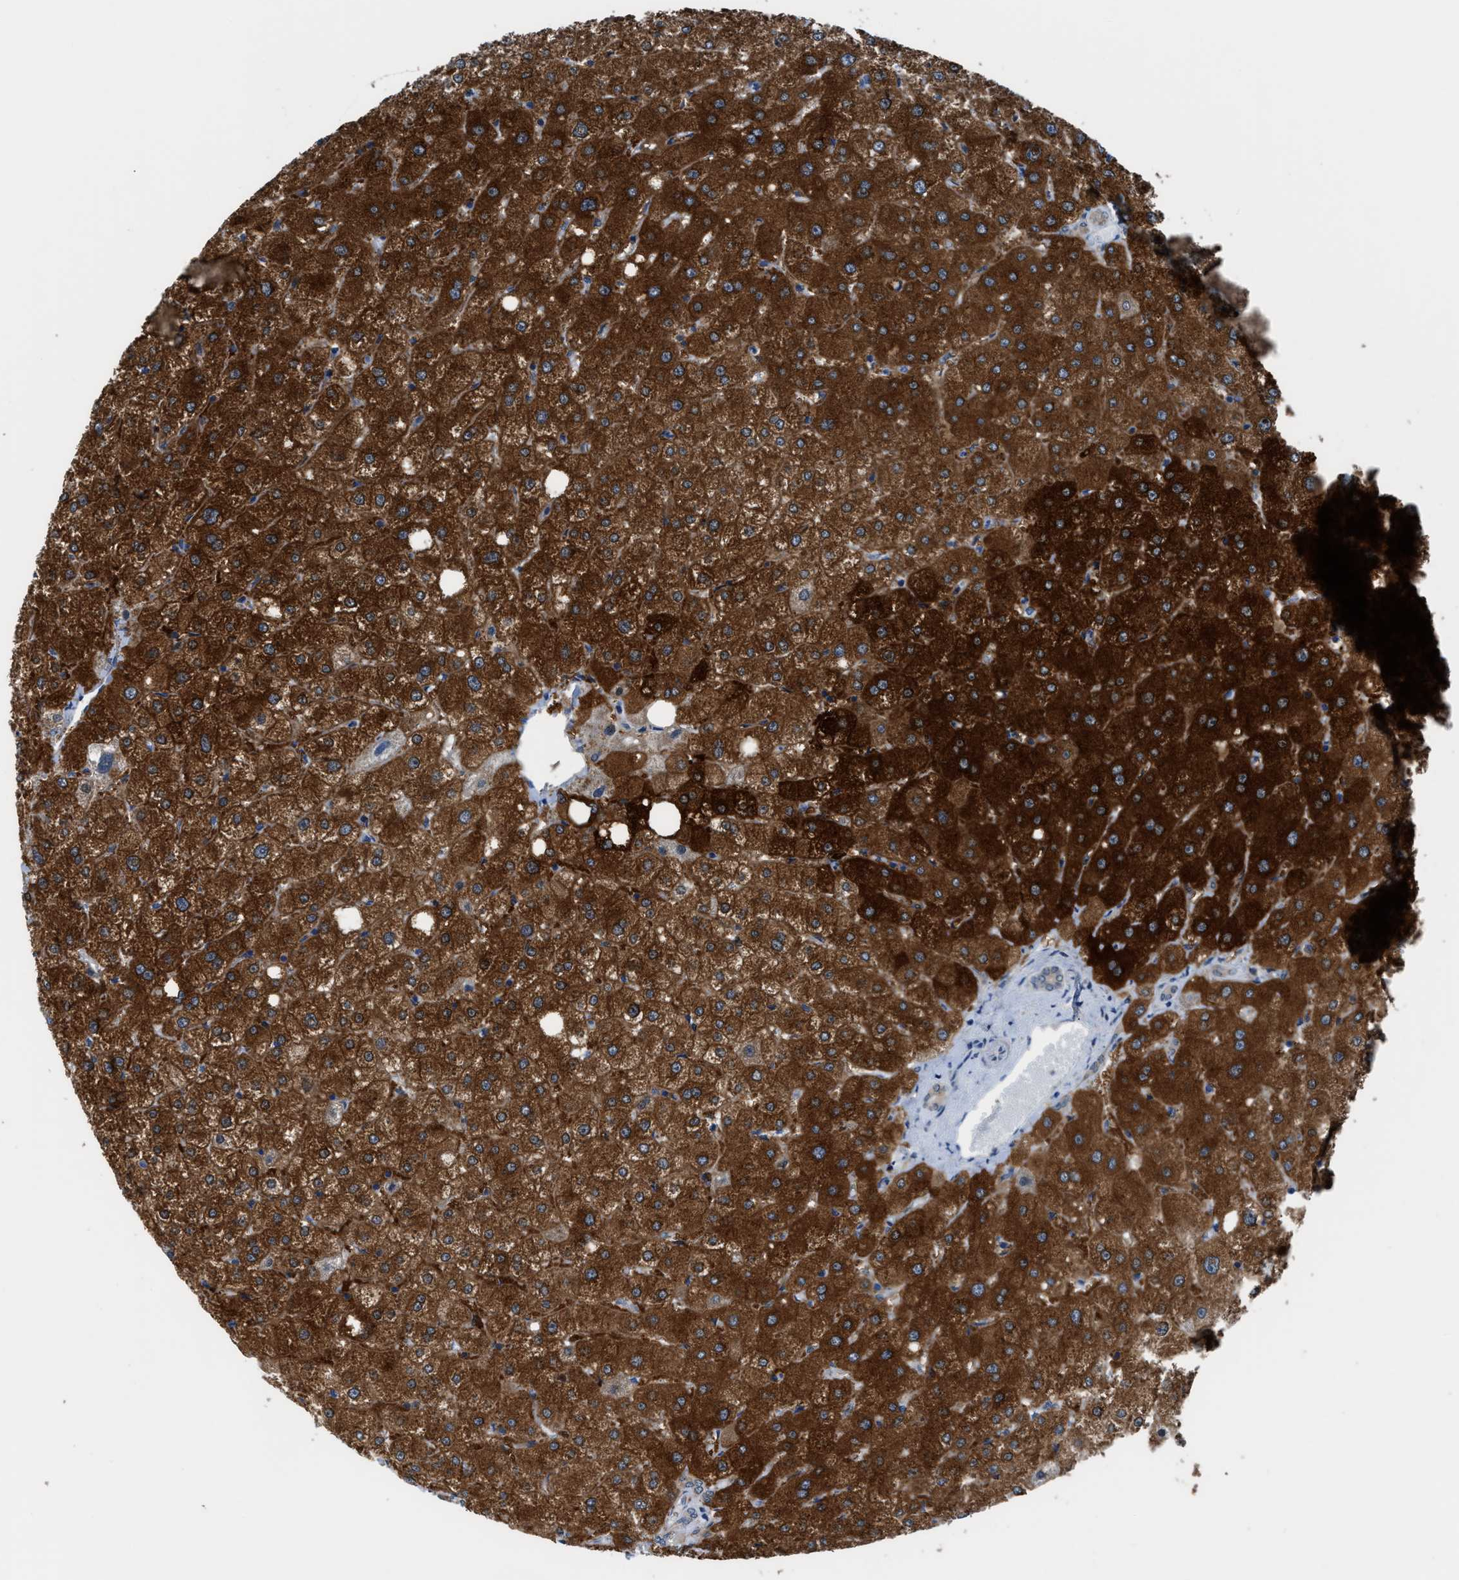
{"staining": {"intensity": "weak", "quantity": "25%-75%", "location": "cytoplasmic/membranous"}, "tissue": "liver", "cell_type": "Cholangiocytes", "image_type": "normal", "snomed": [{"axis": "morphology", "description": "Normal tissue, NOS"}, {"axis": "topography", "description": "Liver"}], "caption": "A histopathology image of human liver stained for a protein exhibits weak cytoplasmic/membranous brown staining in cholangiocytes. (DAB (3,3'-diaminobenzidine) IHC with brightfield microscopy, high magnification).", "gene": "TMEM45B", "patient": {"sex": "male", "age": 73}}